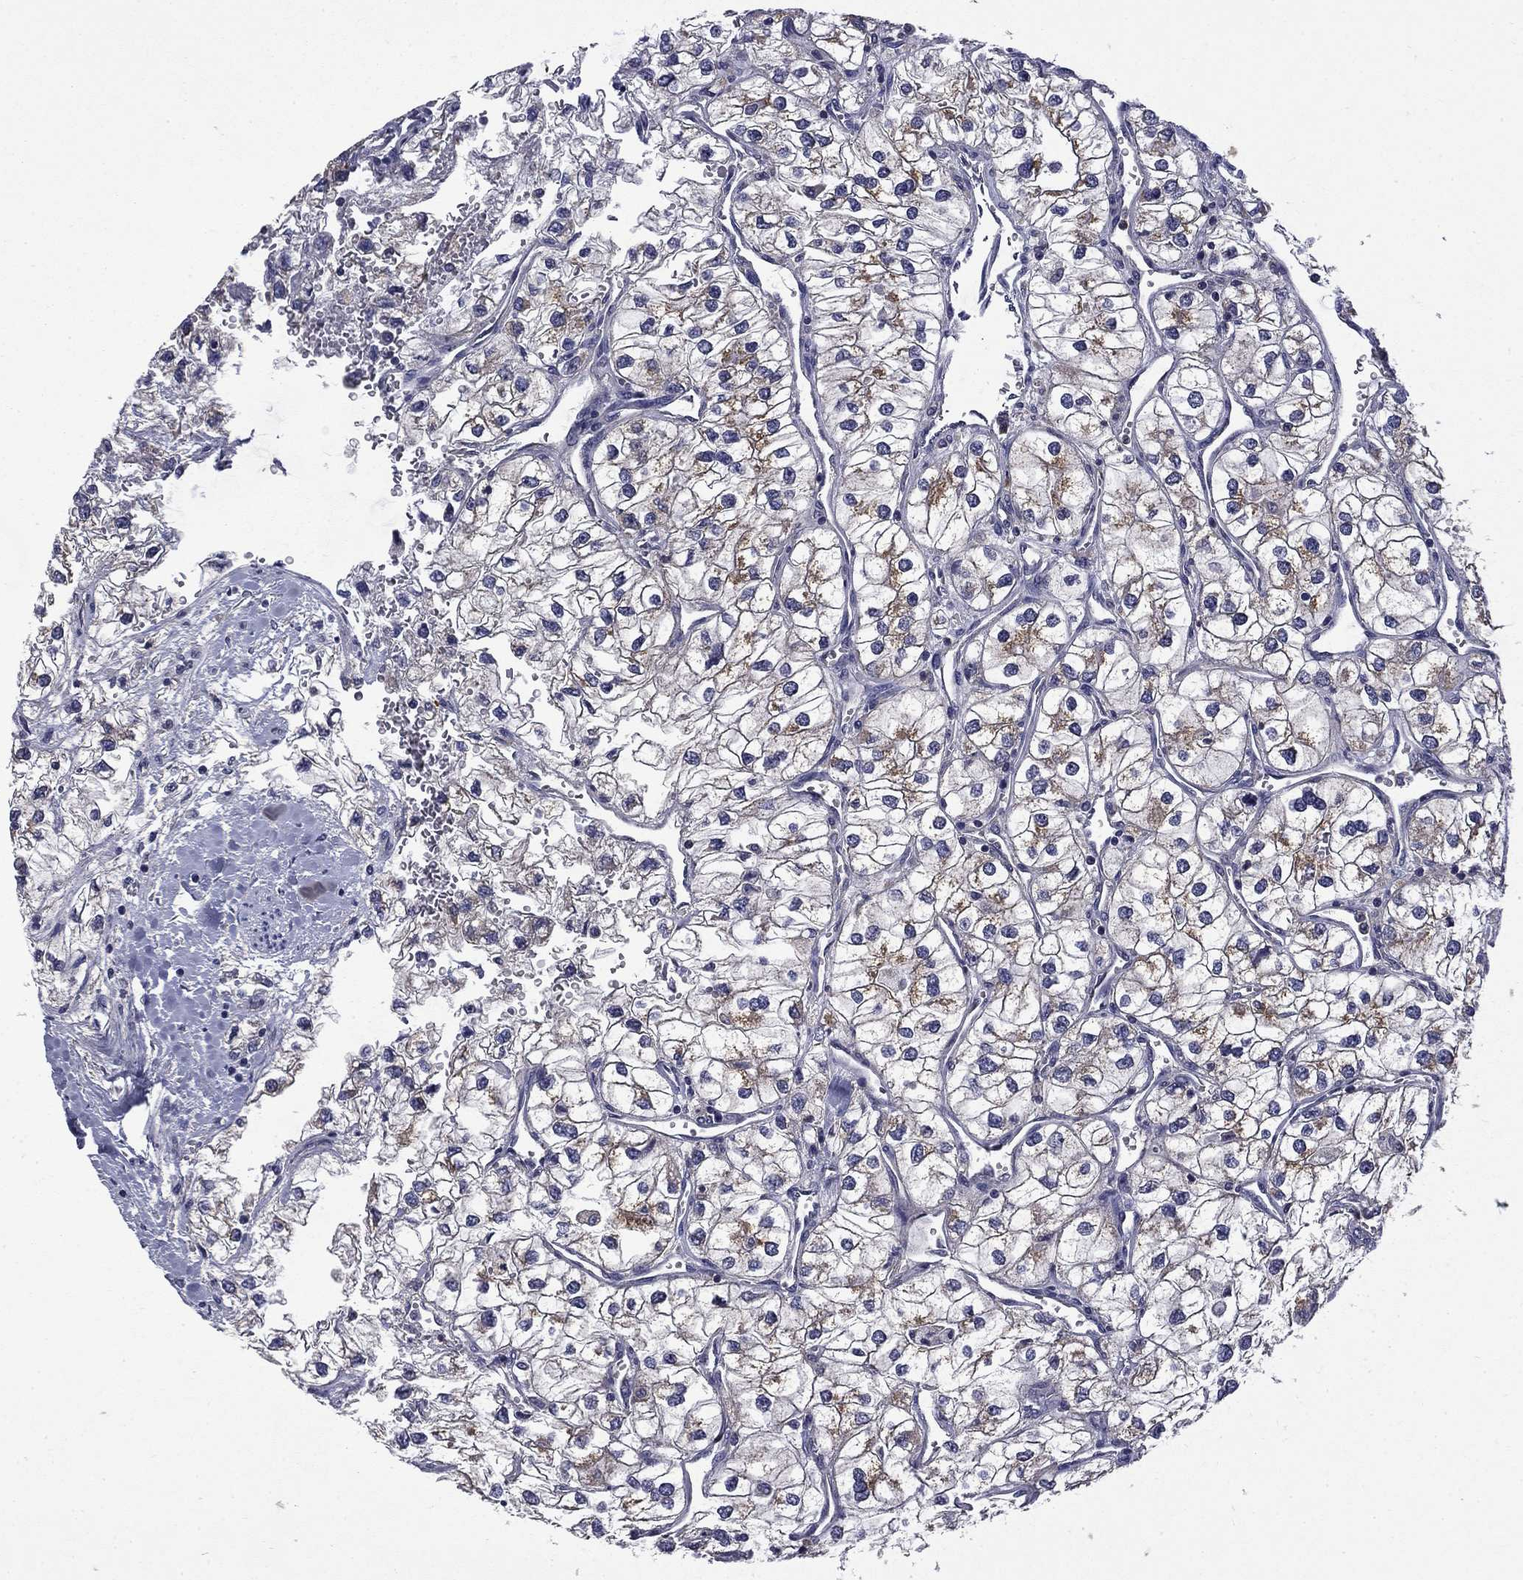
{"staining": {"intensity": "moderate", "quantity": "25%-75%", "location": "cytoplasmic/membranous"}, "tissue": "renal cancer", "cell_type": "Tumor cells", "image_type": "cancer", "snomed": [{"axis": "morphology", "description": "Adenocarcinoma, NOS"}, {"axis": "topography", "description": "Kidney"}], "caption": "Immunohistochemical staining of human renal cancer (adenocarcinoma) shows medium levels of moderate cytoplasmic/membranous protein expression in approximately 25%-75% of tumor cells.", "gene": "CEACAM7", "patient": {"sex": "male", "age": 59}}